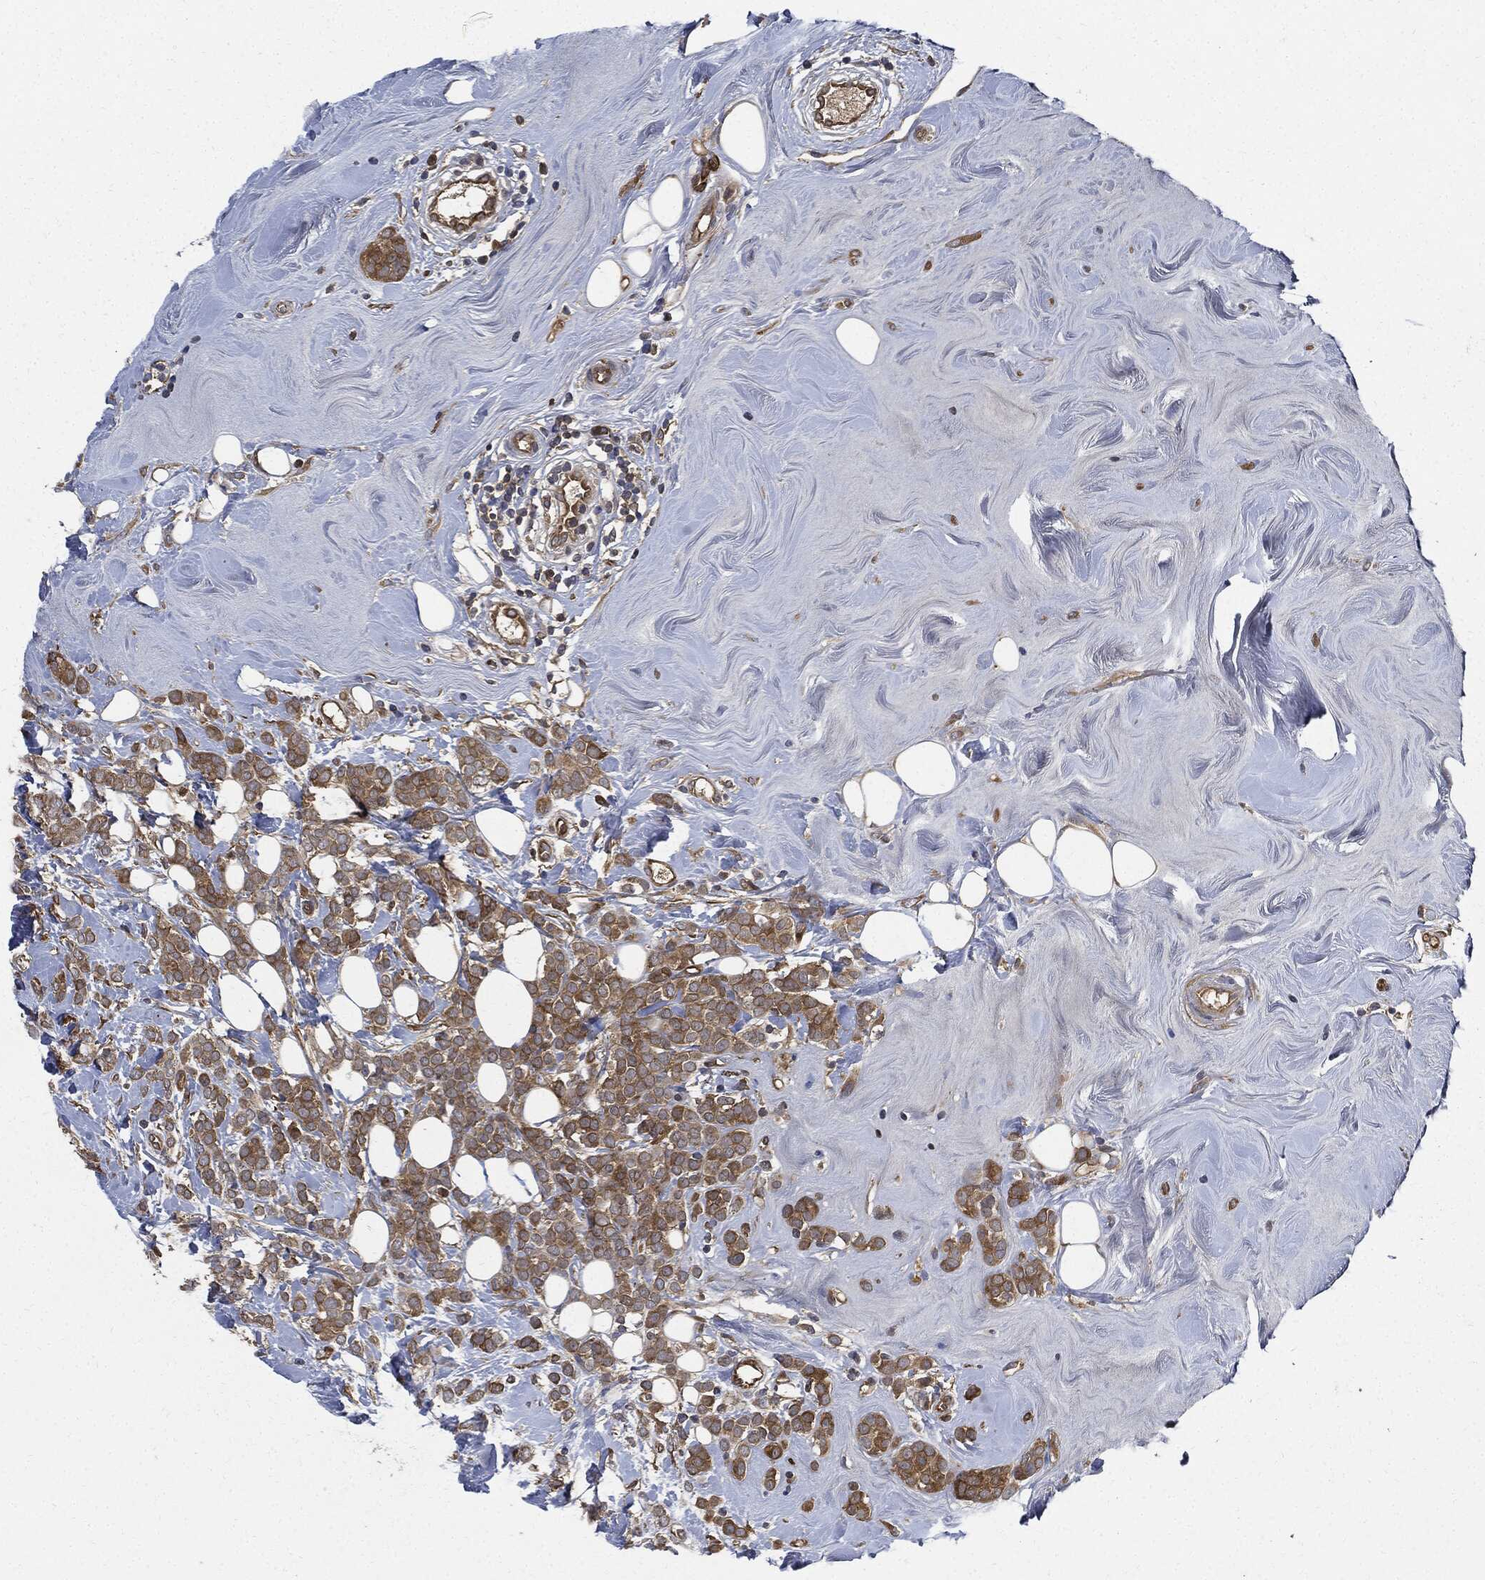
{"staining": {"intensity": "moderate", "quantity": ">75%", "location": "cytoplasmic/membranous"}, "tissue": "breast cancer", "cell_type": "Tumor cells", "image_type": "cancer", "snomed": [{"axis": "morphology", "description": "Lobular carcinoma"}, {"axis": "topography", "description": "Breast"}], "caption": "Protein expression analysis of human breast cancer (lobular carcinoma) reveals moderate cytoplasmic/membranous staining in about >75% of tumor cells. The staining was performed using DAB to visualize the protein expression in brown, while the nuclei were stained in blue with hematoxylin (Magnification: 20x).", "gene": "XPNPEP1", "patient": {"sex": "female", "age": 49}}